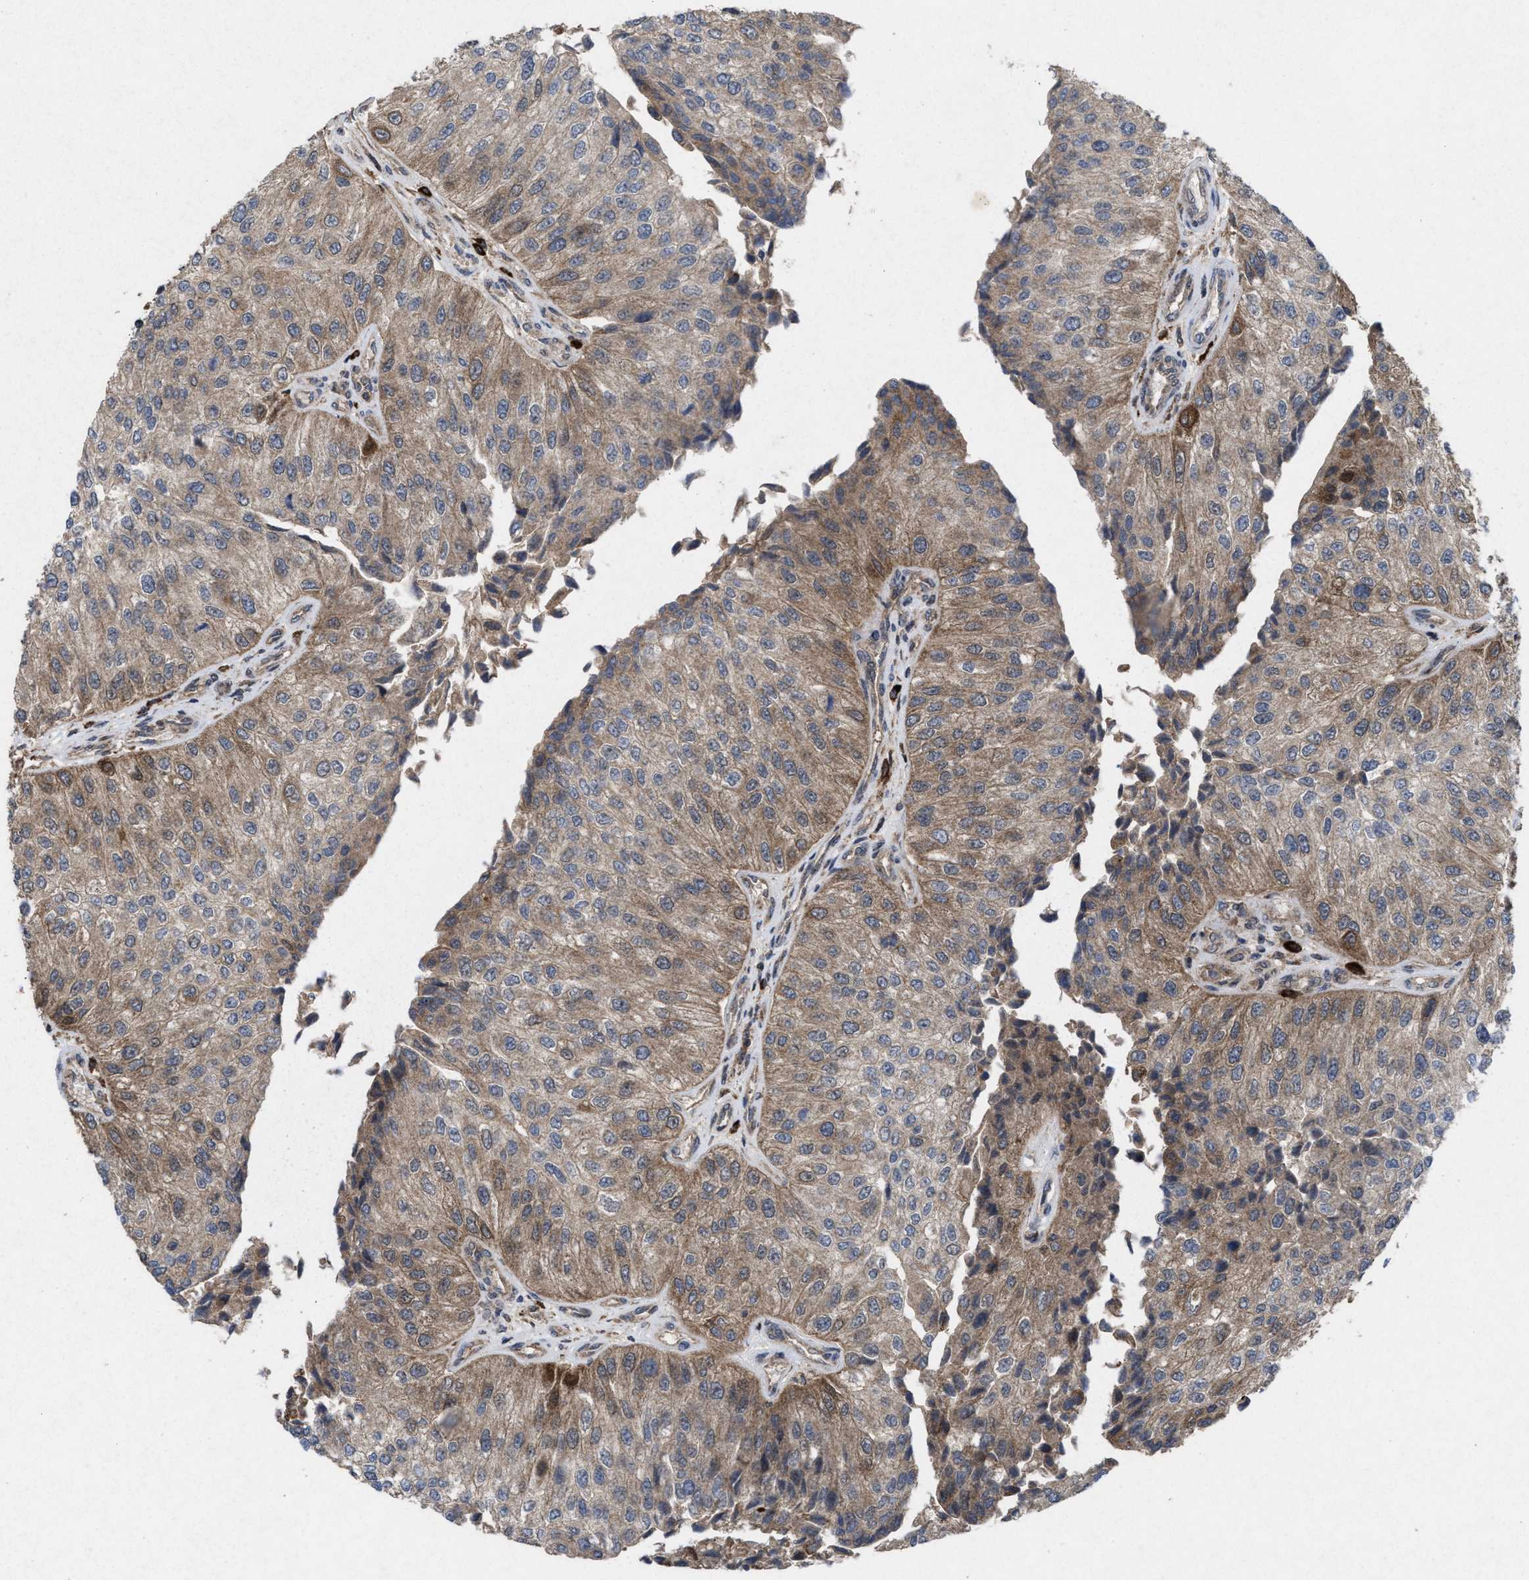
{"staining": {"intensity": "weak", "quantity": ">75%", "location": "cytoplasmic/membranous"}, "tissue": "urothelial cancer", "cell_type": "Tumor cells", "image_type": "cancer", "snomed": [{"axis": "morphology", "description": "Urothelial carcinoma, High grade"}, {"axis": "topography", "description": "Kidney"}, {"axis": "topography", "description": "Urinary bladder"}], "caption": "DAB immunohistochemical staining of human urothelial cancer shows weak cytoplasmic/membranous protein positivity in approximately >75% of tumor cells. (brown staining indicates protein expression, while blue staining denotes nuclei).", "gene": "MSI2", "patient": {"sex": "male", "age": 77}}